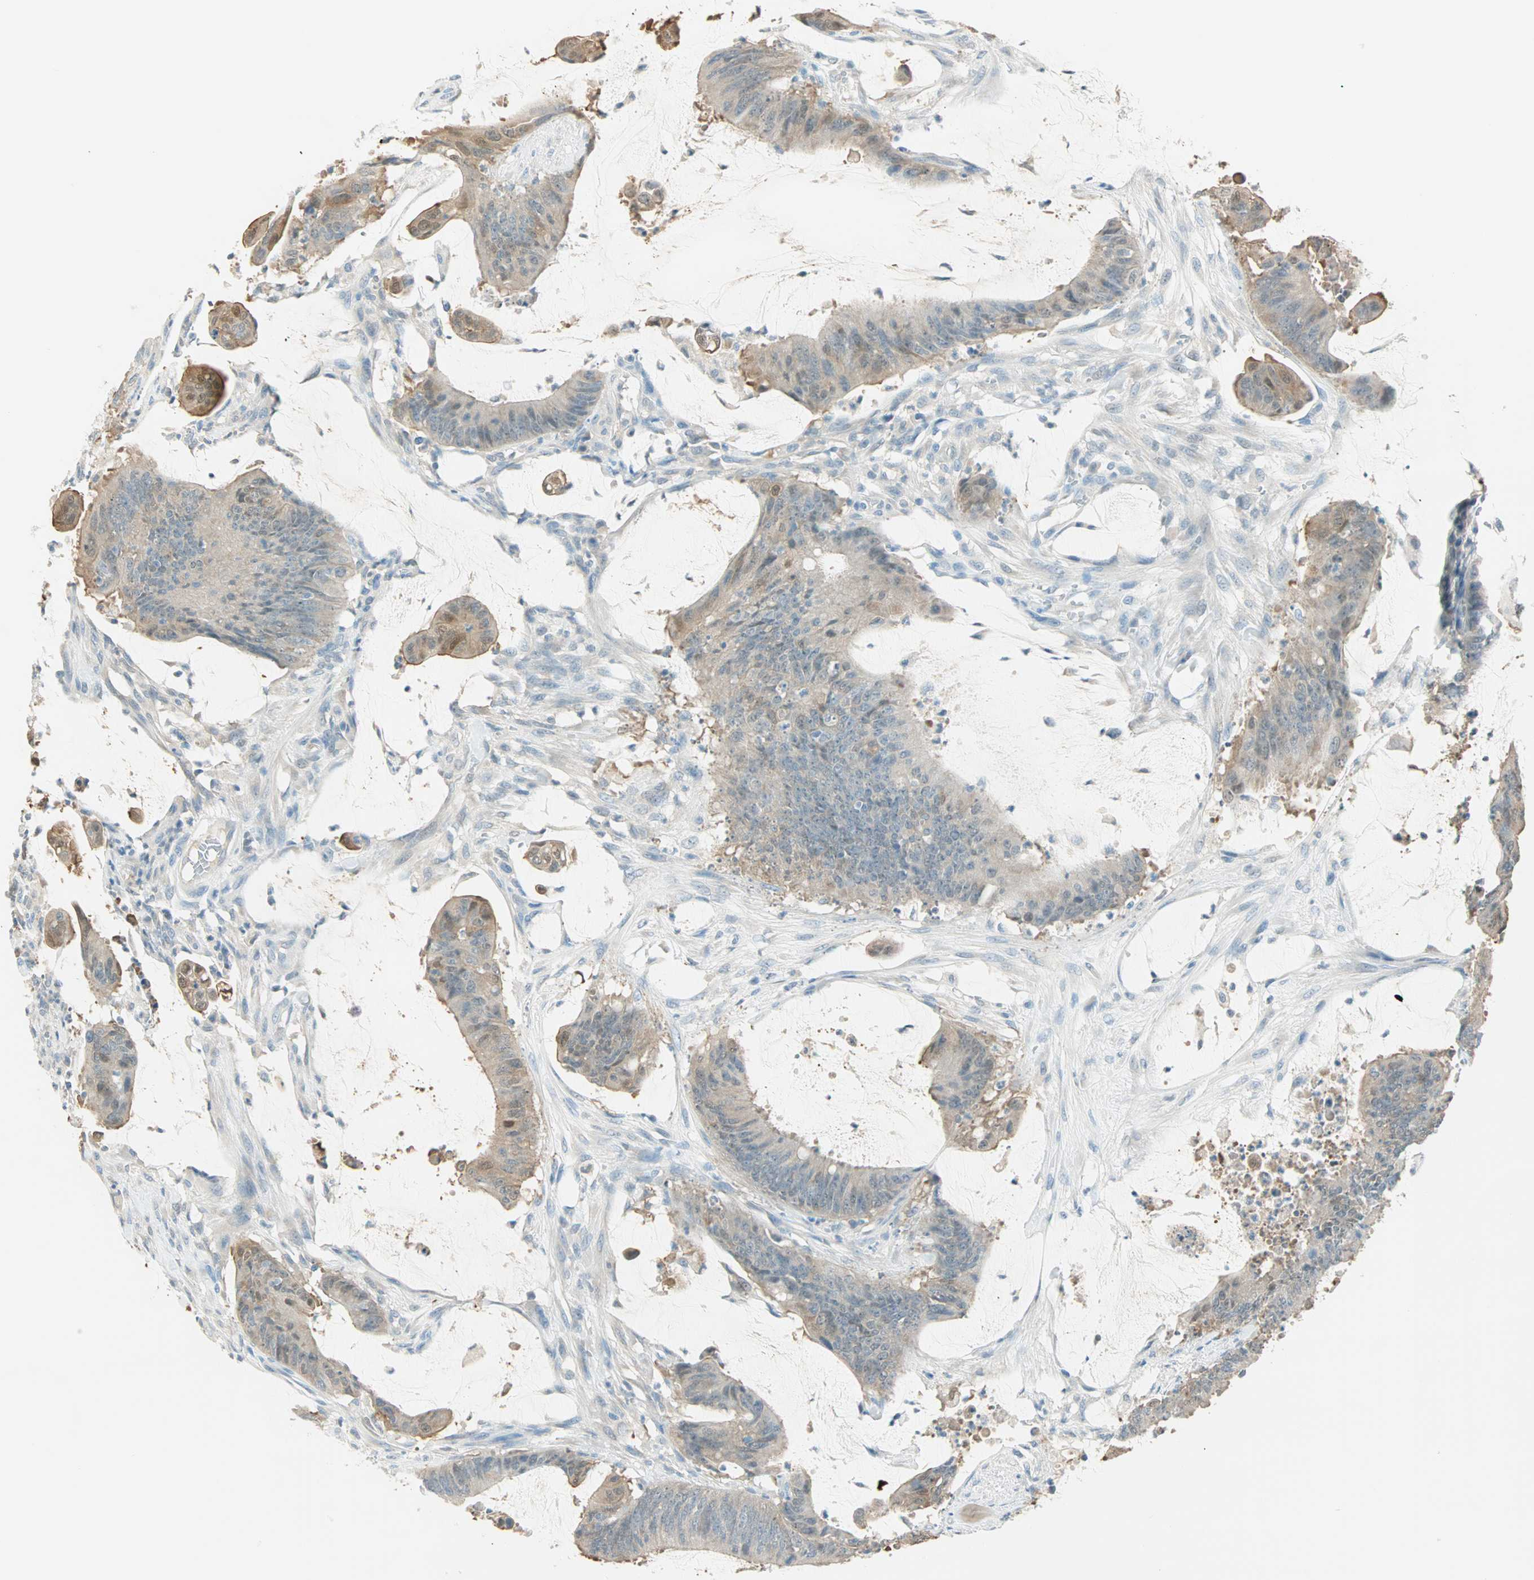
{"staining": {"intensity": "moderate", "quantity": ">75%", "location": "cytoplasmic/membranous,nuclear"}, "tissue": "colorectal cancer", "cell_type": "Tumor cells", "image_type": "cancer", "snomed": [{"axis": "morphology", "description": "Adenocarcinoma, NOS"}, {"axis": "topography", "description": "Rectum"}], "caption": "A histopathology image of colorectal adenocarcinoma stained for a protein reveals moderate cytoplasmic/membranous and nuclear brown staining in tumor cells.", "gene": "S100A1", "patient": {"sex": "female", "age": 66}}